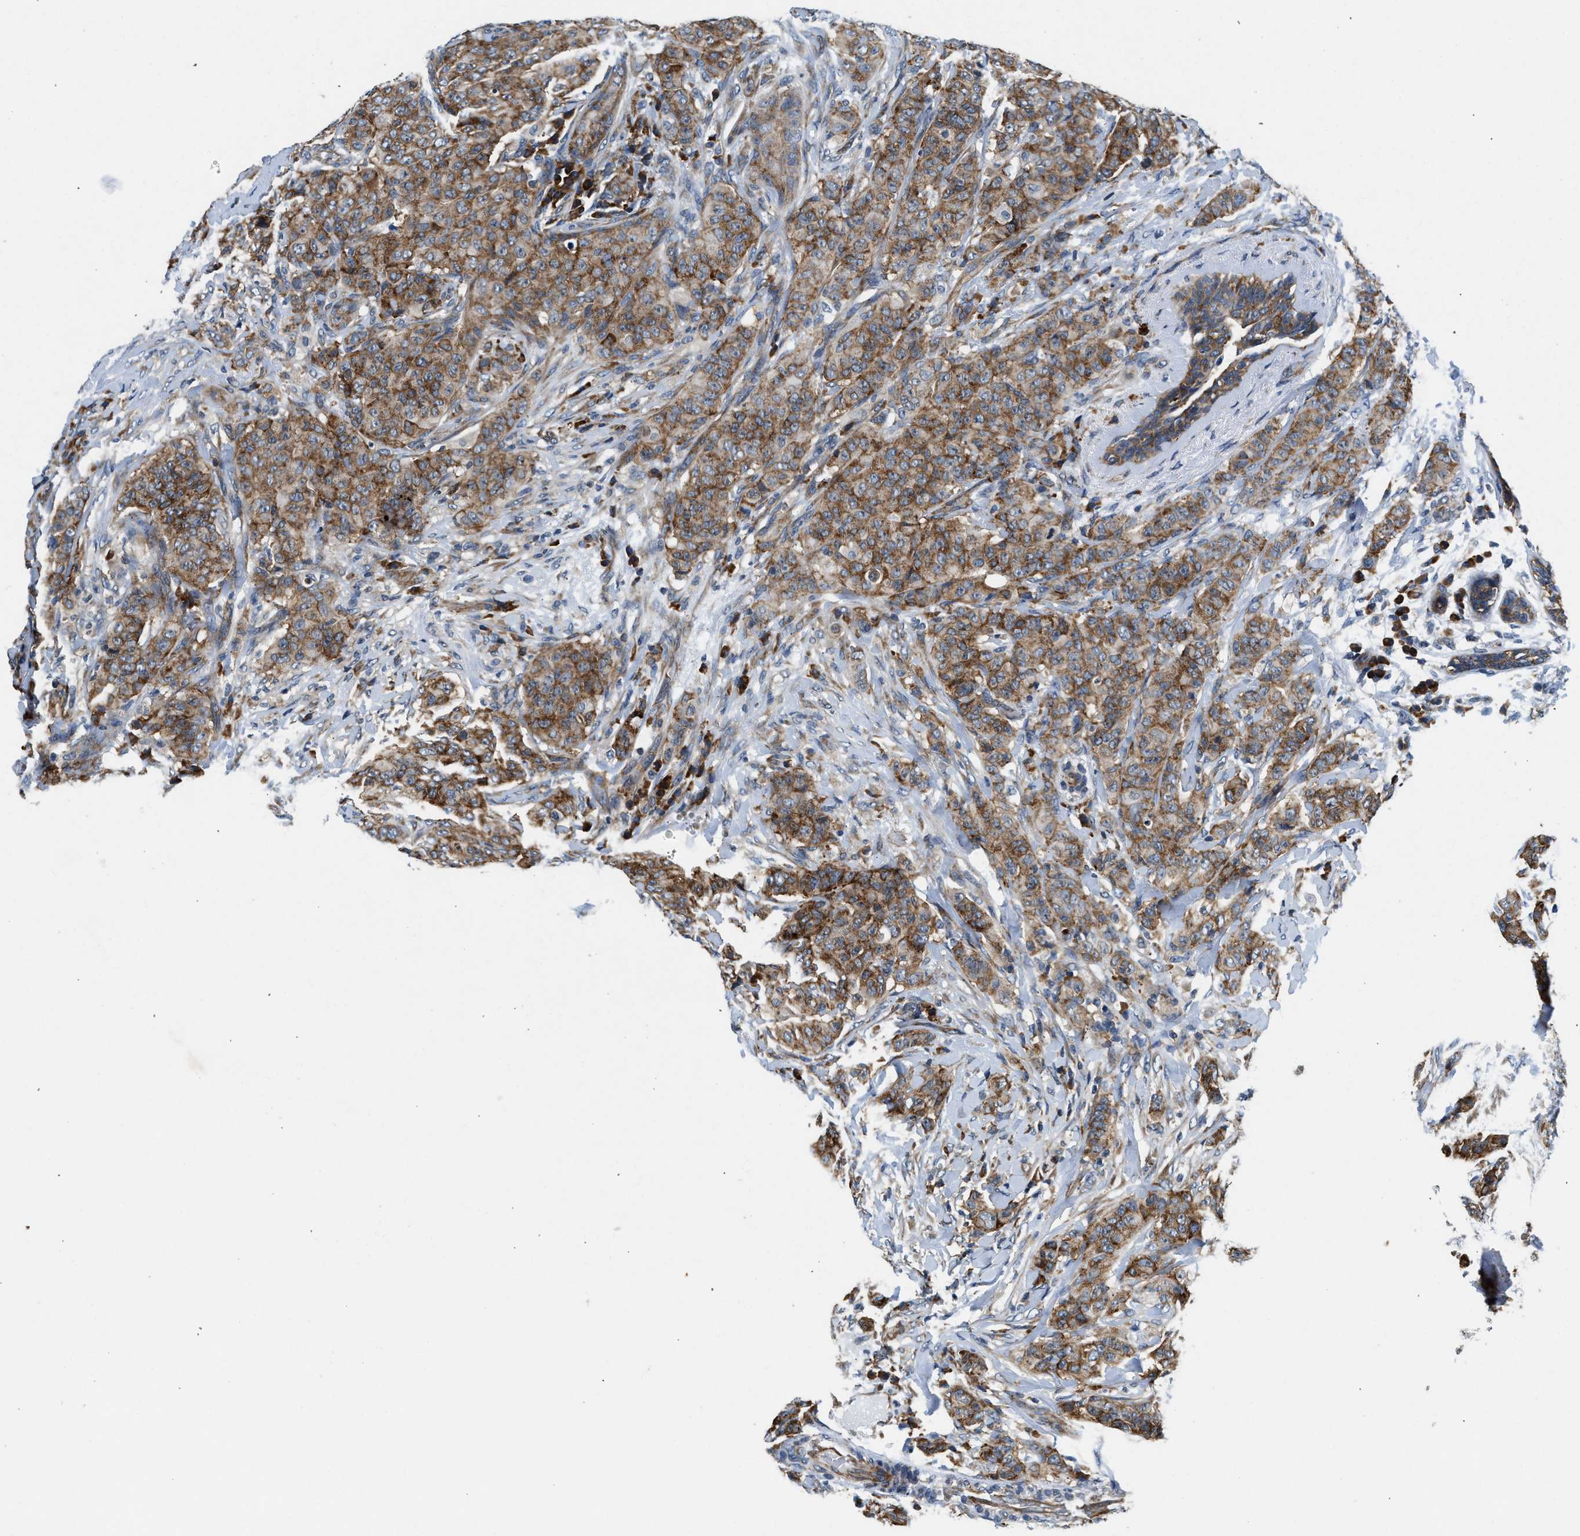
{"staining": {"intensity": "moderate", "quantity": ">75%", "location": "cytoplasmic/membranous"}, "tissue": "breast cancer", "cell_type": "Tumor cells", "image_type": "cancer", "snomed": [{"axis": "morphology", "description": "Normal tissue, NOS"}, {"axis": "morphology", "description": "Duct carcinoma"}, {"axis": "topography", "description": "Breast"}], "caption": "A micrograph of human breast cancer stained for a protein shows moderate cytoplasmic/membranous brown staining in tumor cells. The staining was performed using DAB (3,3'-diaminobenzidine), with brown indicating positive protein expression. Nuclei are stained blue with hematoxylin.", "gene": "PA2G4", "patient": {"sex": "female", "age": 40}}